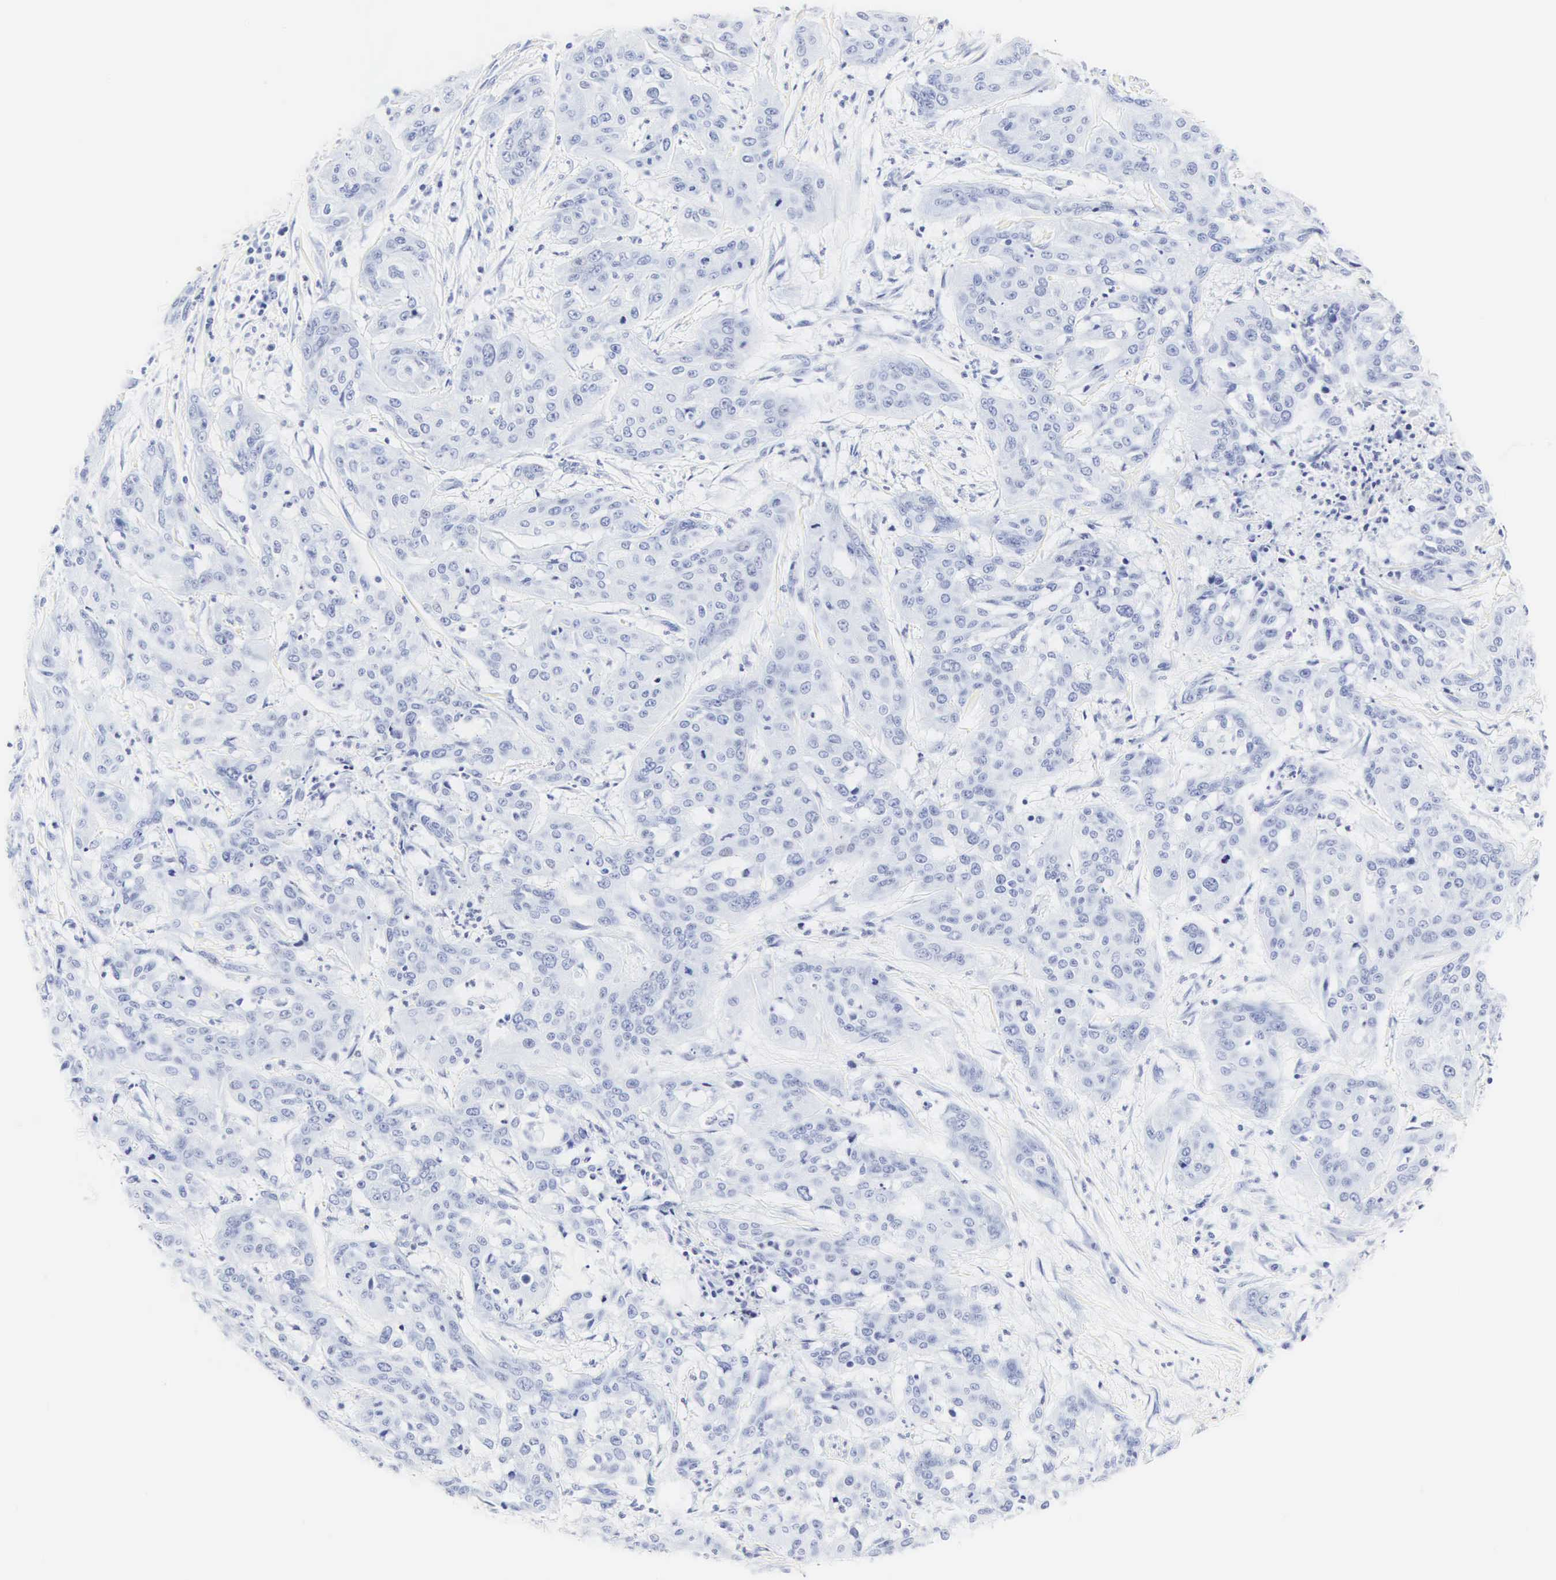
{"staining": {"intensity": "negative", "quantity": "none", "location": "none"}, "tissue": "cervical cancer", "cell_type": "Tumor cells", "image_type": "cancer", "snomed": [{"axis": "morphology", "description": "Squamous cell carcinoma, NOS"}, {"axis": "topography", "description": "Cervix"}], "caption": "Tumor cells show no significant staining in squamous cell carcinoma (cervical).", "gene": "CGB3", "patient": {"sex": "female", "age": 41}}